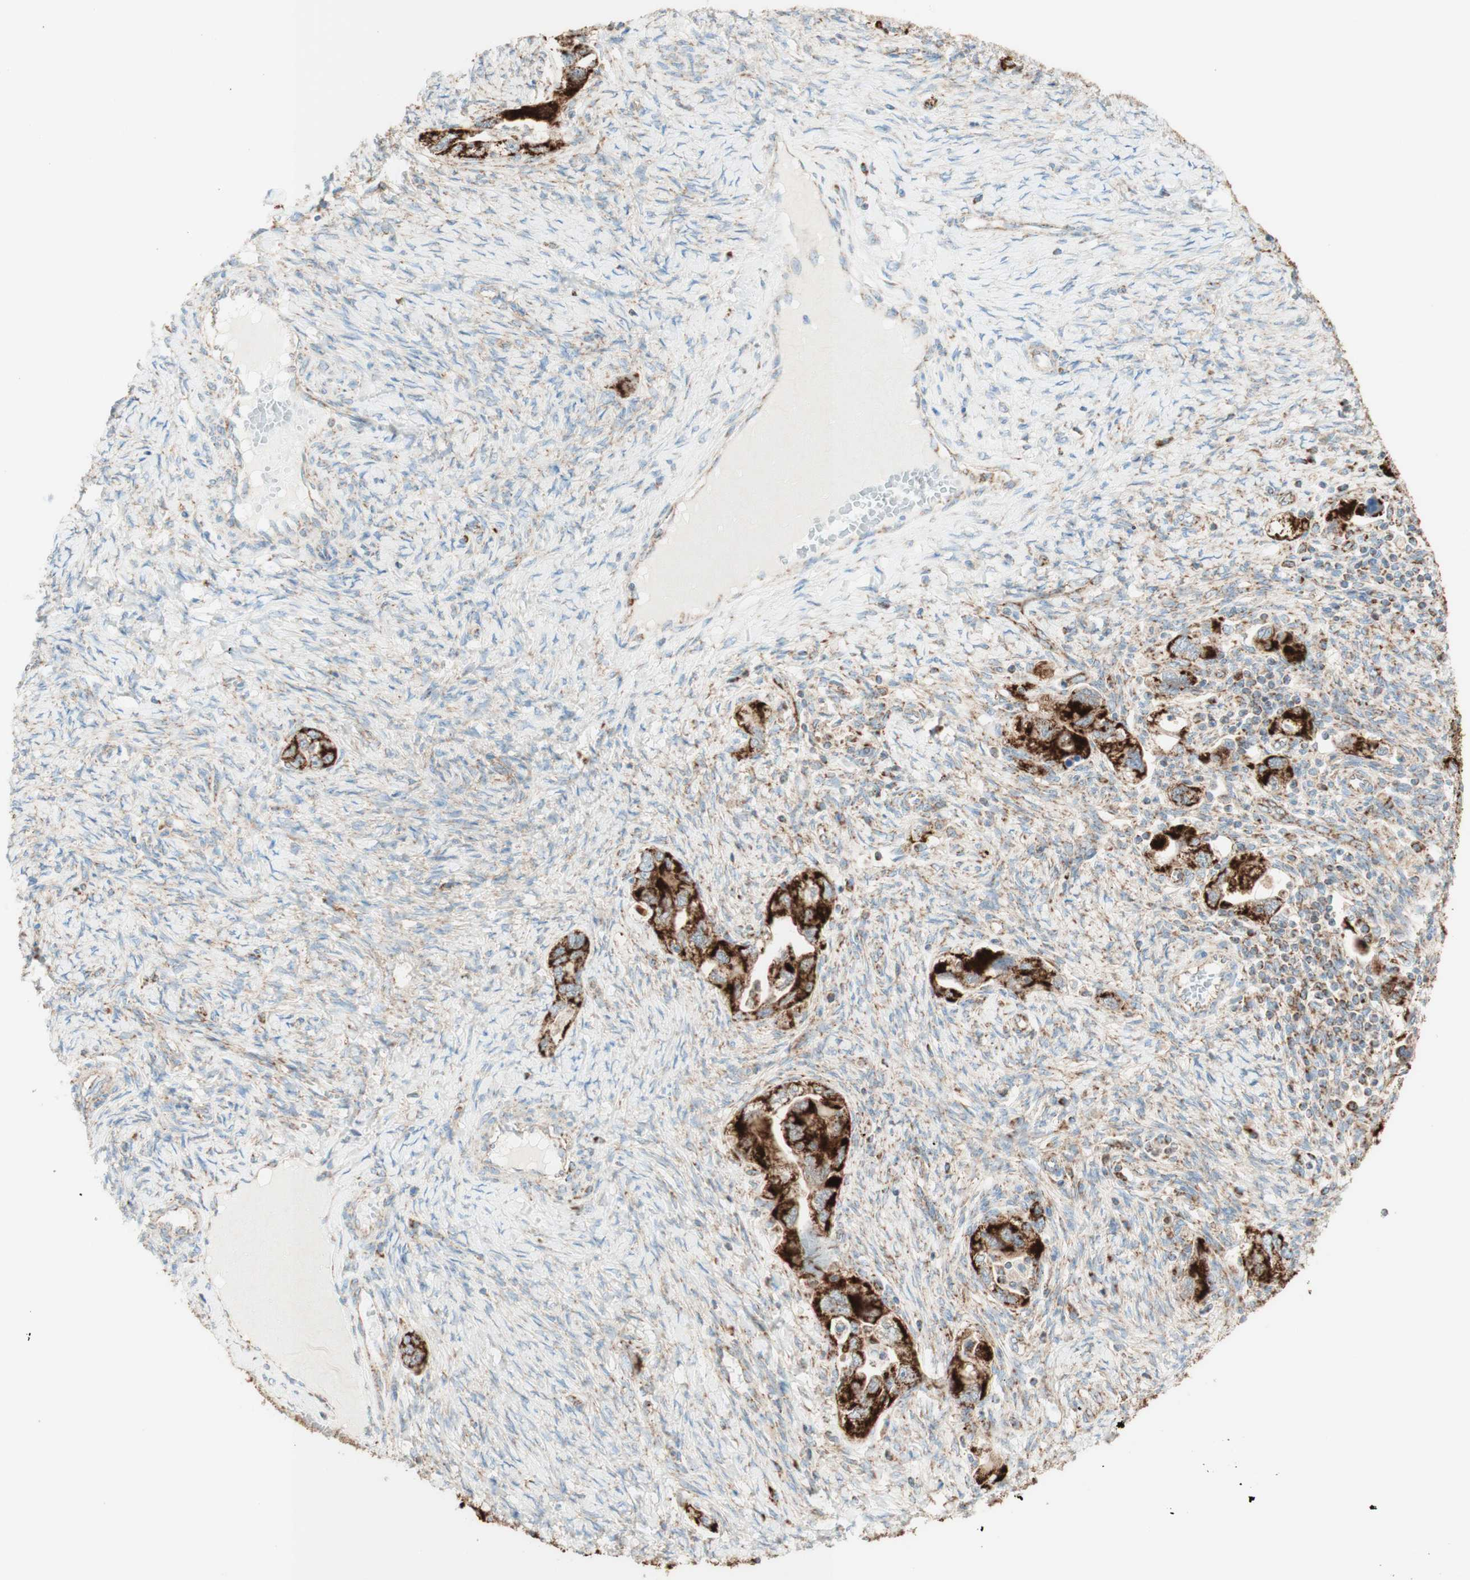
{"staining": {"intensity": "strong", "quantity": ">75%", "location": "cytoplasmic/membranous"}, "tissue": "ovarian cancer", "cell_type": "Tumor cells", "image_type": "cancer", "snomed": [{"axis": "morphology", "description": "Carcinoma, NOS"}, {"axis": "morphology", "description": "Cystadenocarcinoma, serous, NOS"}, {"axis": "topography", "description": "Ovary"}], "caption": "Protein staining by immunohistochemistry (IHC) exhibits strong cytoplasmic/membranous expression in about >75% of tumor cells in serous cystadenocarcinoma (ovarian). Nuclei are stained in blue.", "gene": "TOMM20", "patient": {"sex": "female", "age": 69}}